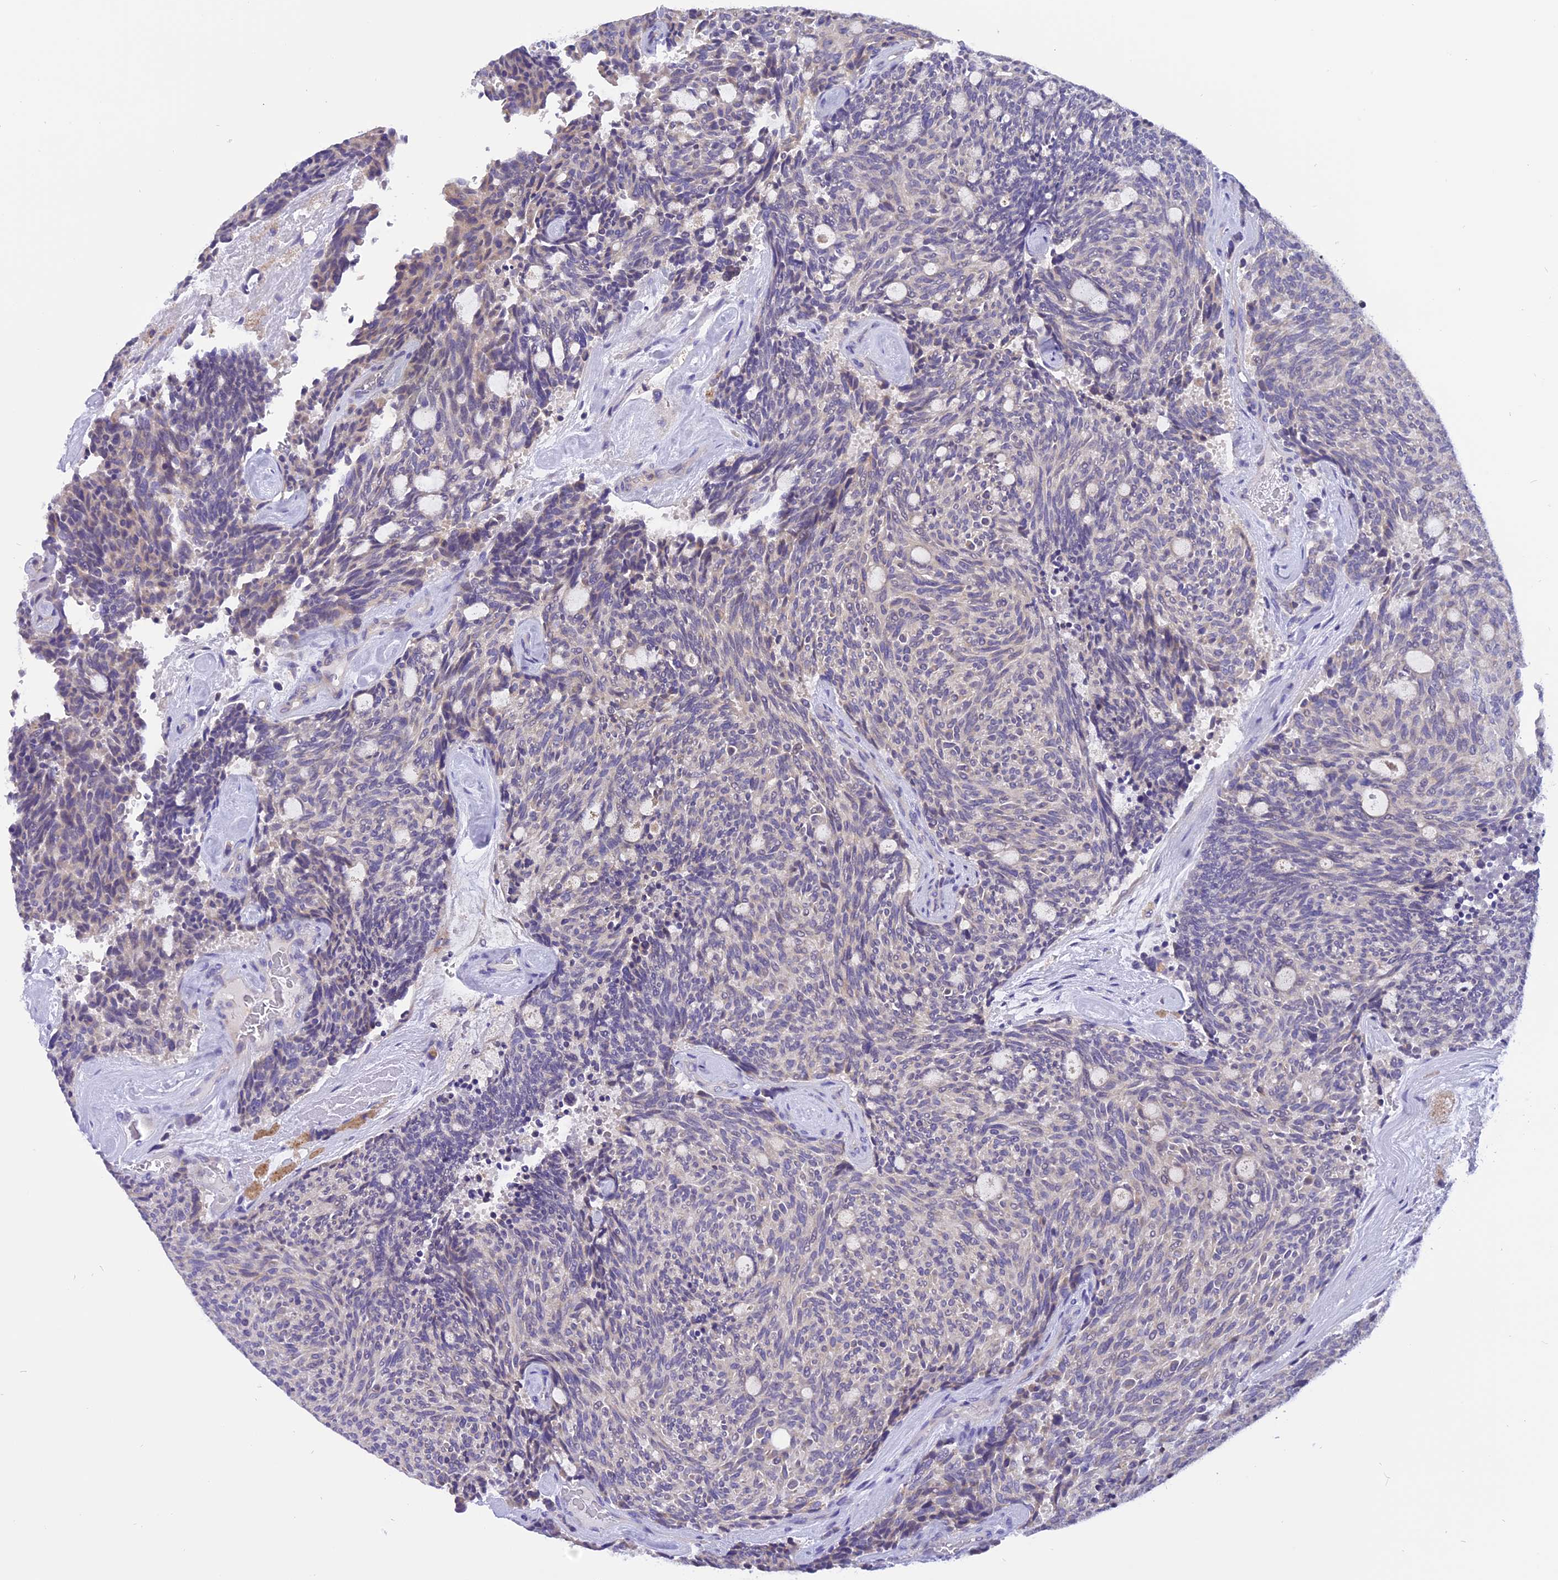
{"staining": {"intensity": "negative", "quantity": "none", "location": "none"}, "tissue": "carcinoid", "cell_type": "Tumor cells", "image_type": "cancer", "snomed": [{"axis": "morphology", "description": "Carcinoid, malignant, NOS"}, {"axis": "topography", "description": "Pancreas"}], "caption": "Protein analysis of malignant carcinoid reveals no significant staining in tumor cells.", "gene": "TRIM3", "patient": {"sex": "female", "age": 54}}